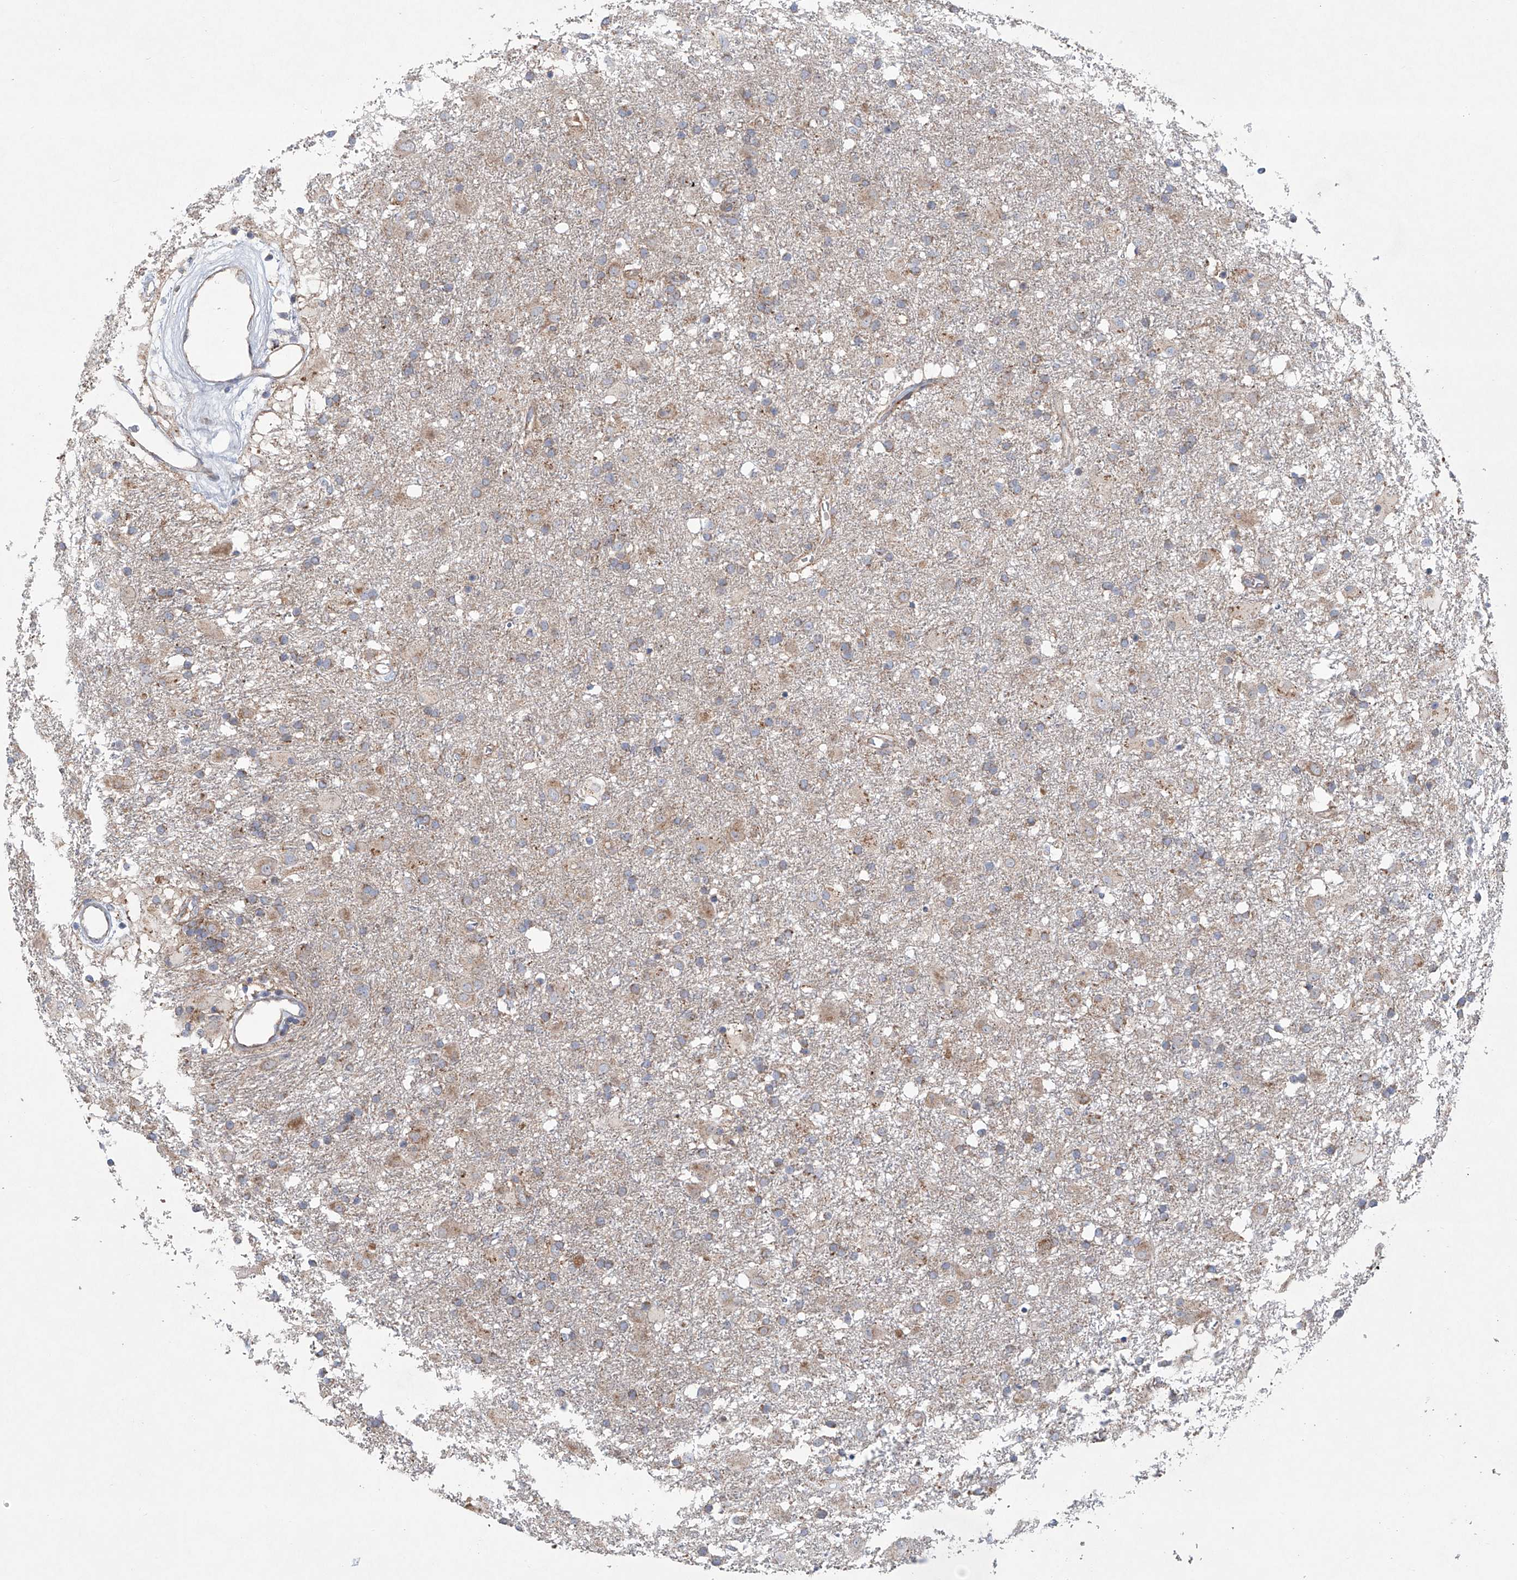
{"staining": {"intensity": "weak", "quantity": "25%-75%", "location": "cytoplasmic/membranous"}, "tissue": "glioma", "cell_type": "Tumor cells", "image_type": "cancer", "snomed": [{"axis": "morphology", "description": "Glioma, malignant, Low grade"}, {"axis": "topography", "description": "Brain"}], "caption": "Immunohistochemical staining of malignant glioma (low-grade) displays low levels of weak cytoplasmic/membranous protein positivity in approximately 25%-75% of tumor cells. The staining was performed using DAB (3,3'-diaminobenzidine) to visualize the protein expression in brown, while the nuclei were stained in blue with hematoxylin (Magnification: 20x).", "gene": "KLC4", "patient": {"sex": "male", "age": 65}}